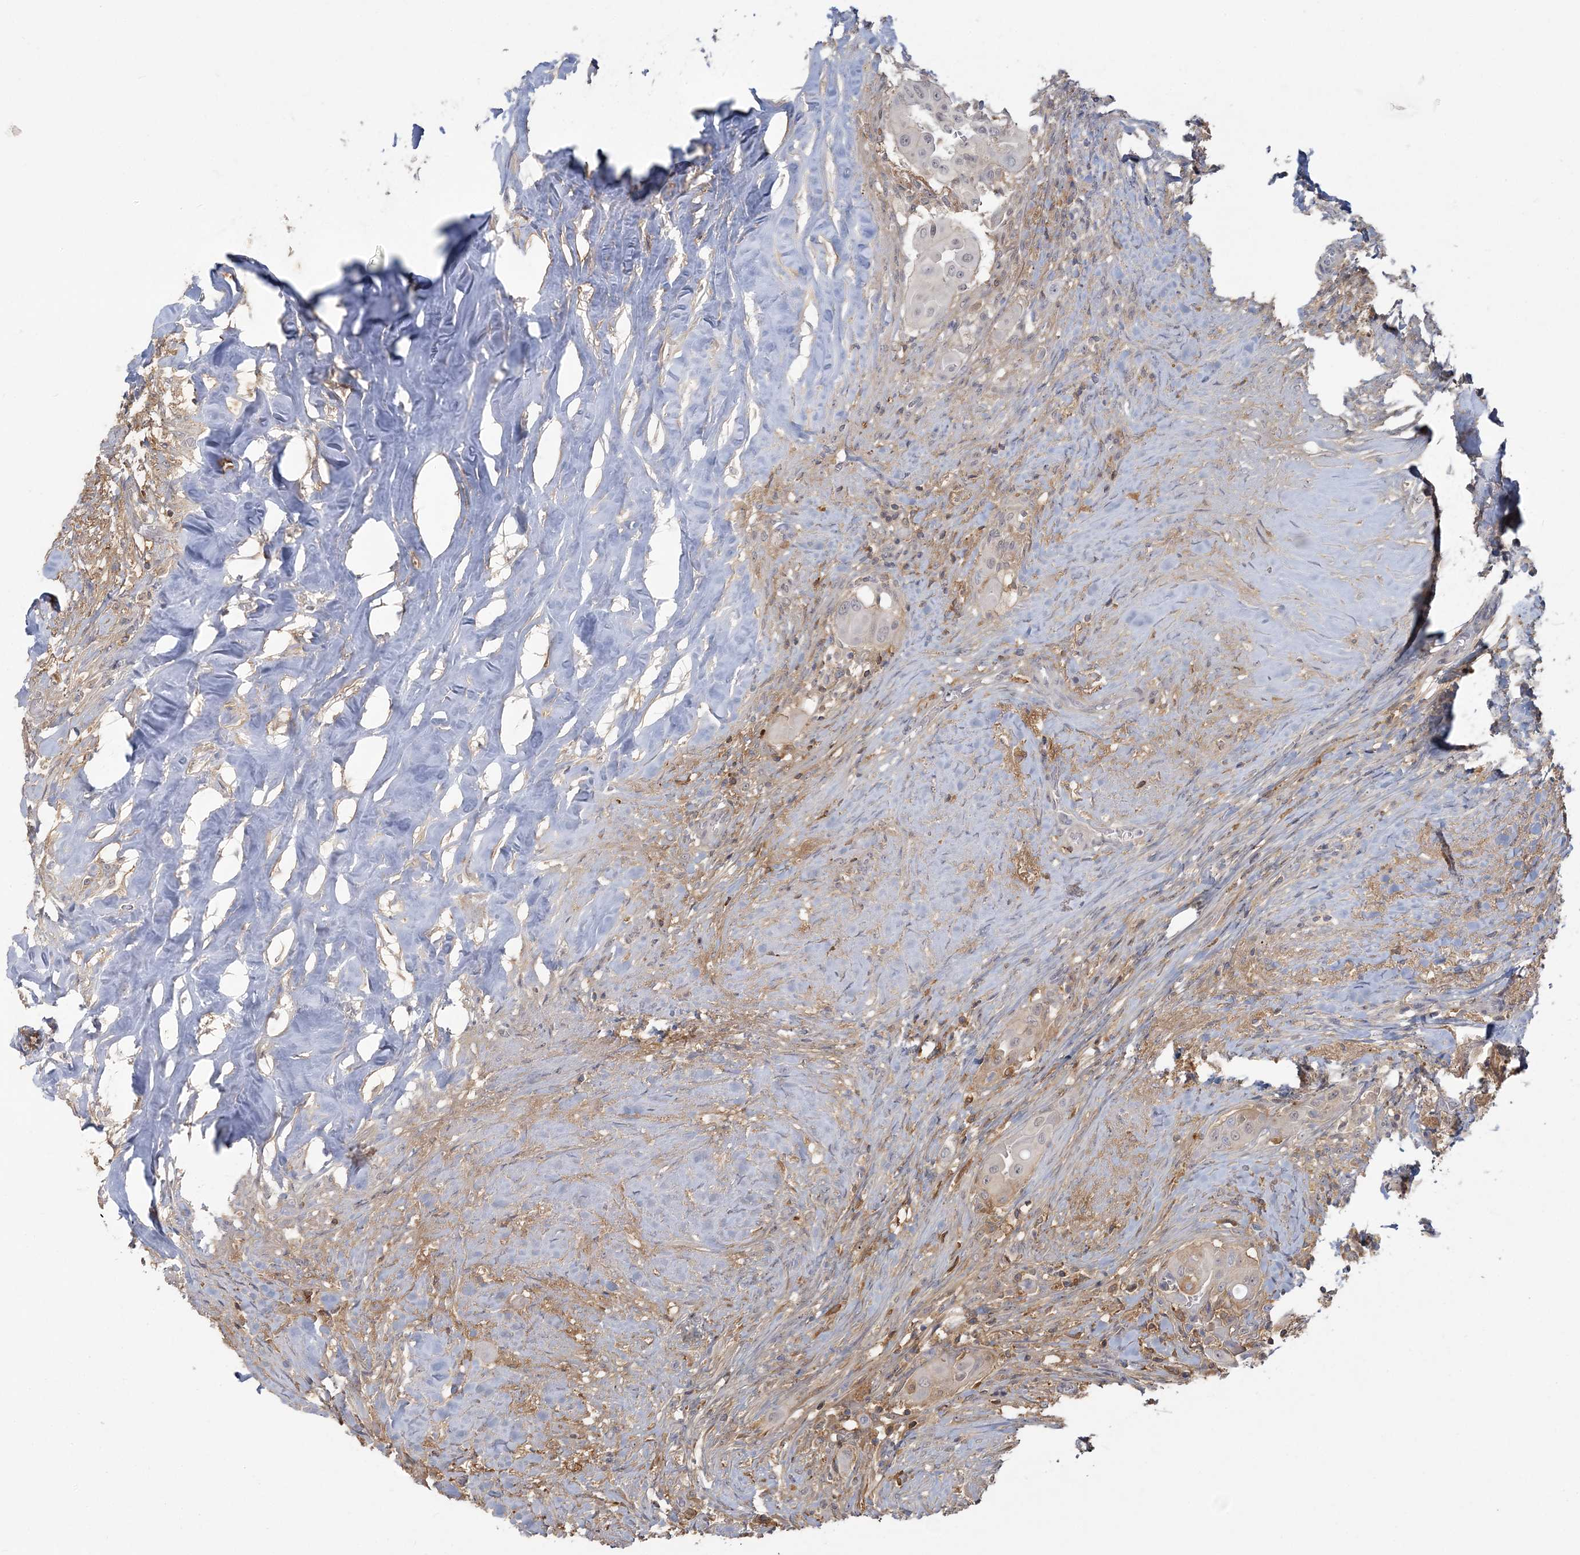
{"staining": {"intensity": "weak", "quantity": "<25%", "location": "nuclear"}, "tissue": "thyroid cancer", "cell_type": "Tumor cells", "image_type": "cancer", "snomed": [{"axis": "morphology", "description": "Papillary adenocarcinoma, NOS"}, {"axis": "topography", "description": "Thyroid gland"}], "caption": "High magnification brightfield microscopy of papillary adenocarcinoma (thyroid) stained with DAB (3,3'-diaminobenzidine) (brown) and counterstained with hematoxylin (blue): tumor cells show no significant positivity.", "gene": "ANKS1A", "patient": {"sex": "female", "age": 59}}